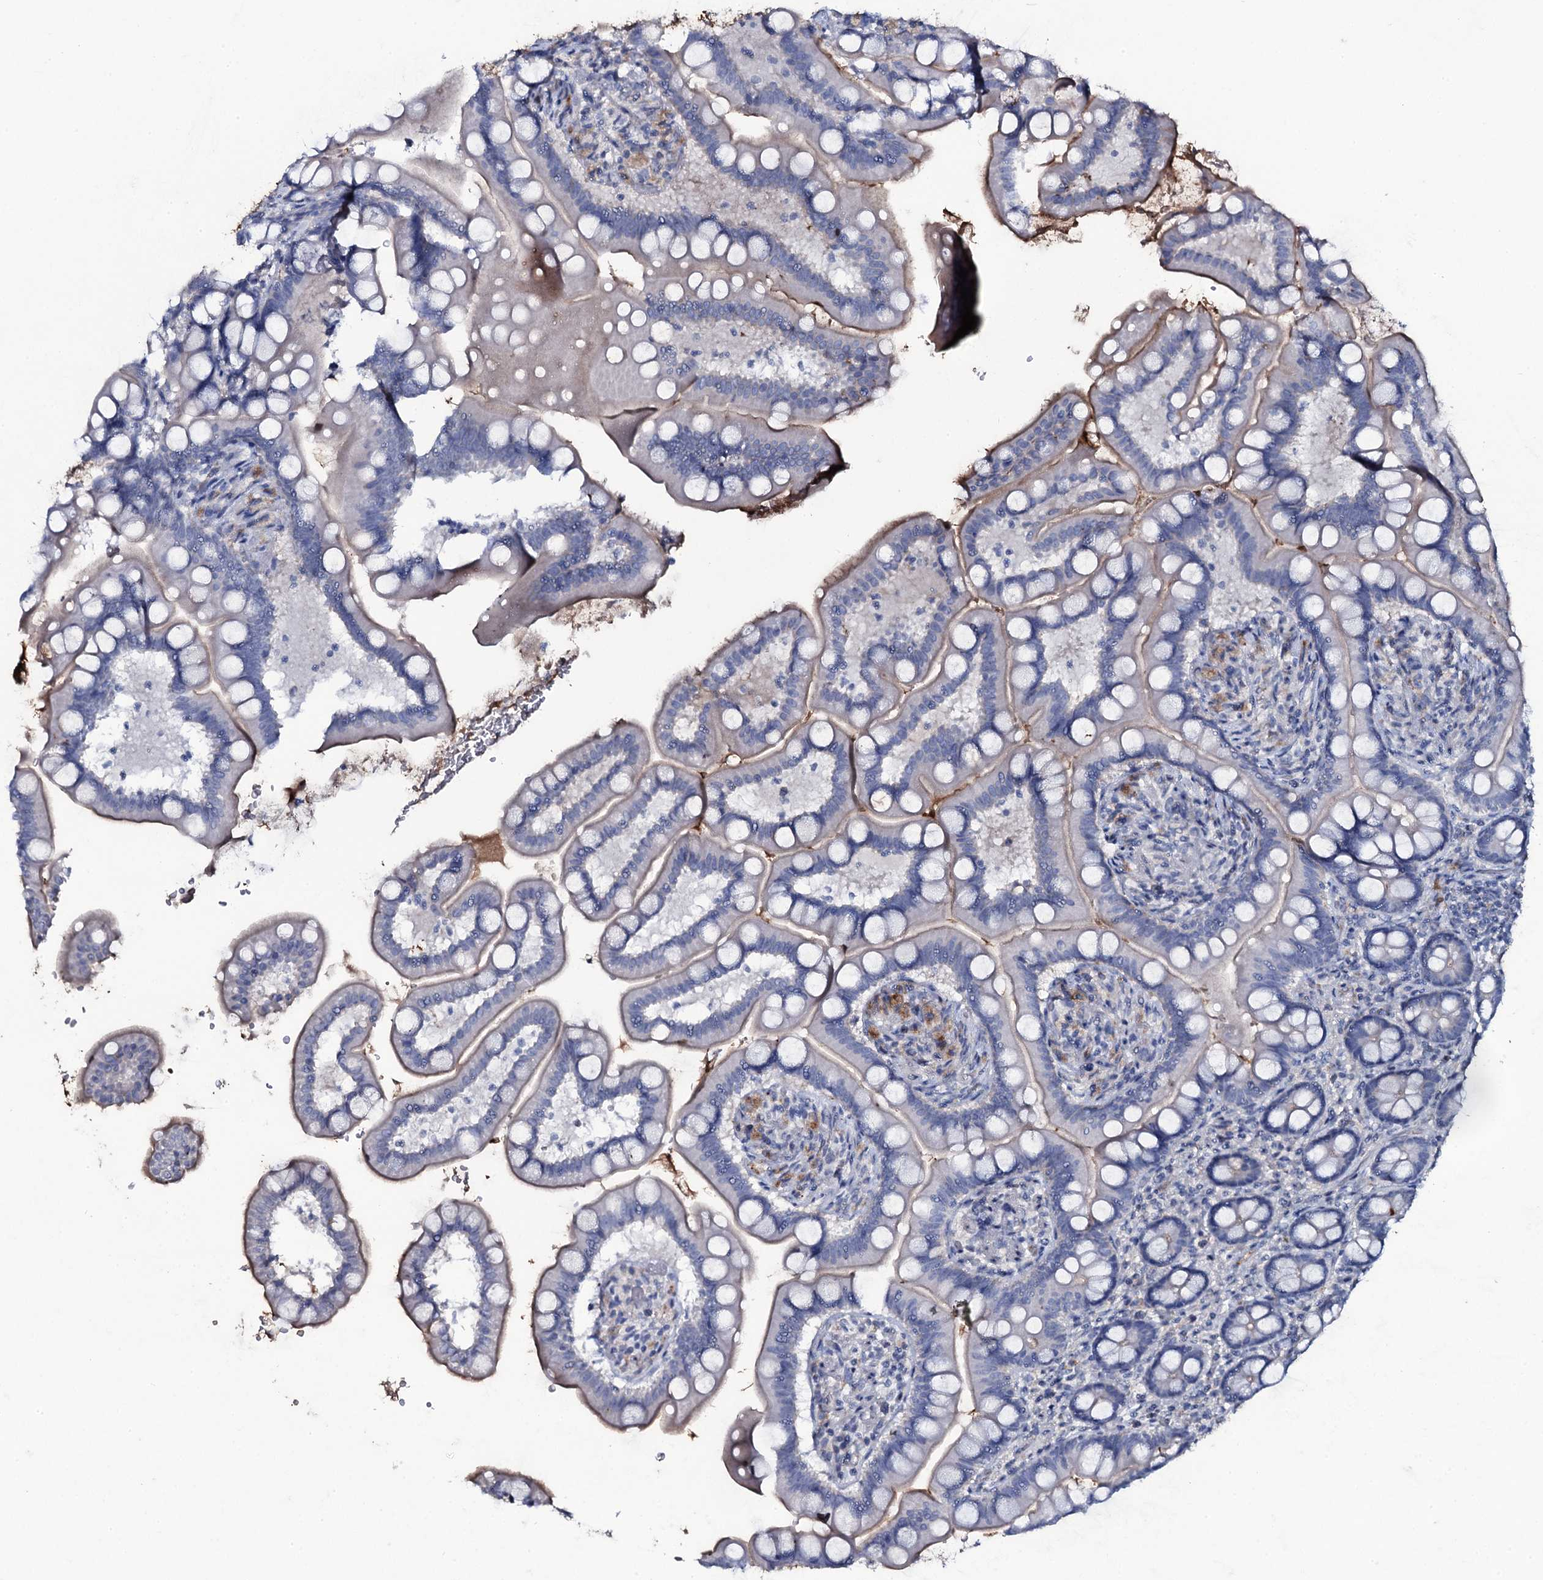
{"staining": {"intensity": "moderate", "quantity": "<25%", "location": "cytoplasmic/membranous"}, "tissue": "small intestine", "cell_type": "Glandular cells", "image_type": "normal", "snomed": [{"axis": "morphology", "description": "Normal tissue, NOS"}, {"axis": "topography", "description": "Small intestine"}], "caption": "This is an image of immunohistochemistry staining of benign small intestine, which shows moderate staining in the cytoplasmic/membranous of glandular cells.", "gene": "EDN1", "patient": {"sex": "female", "age": 64}}